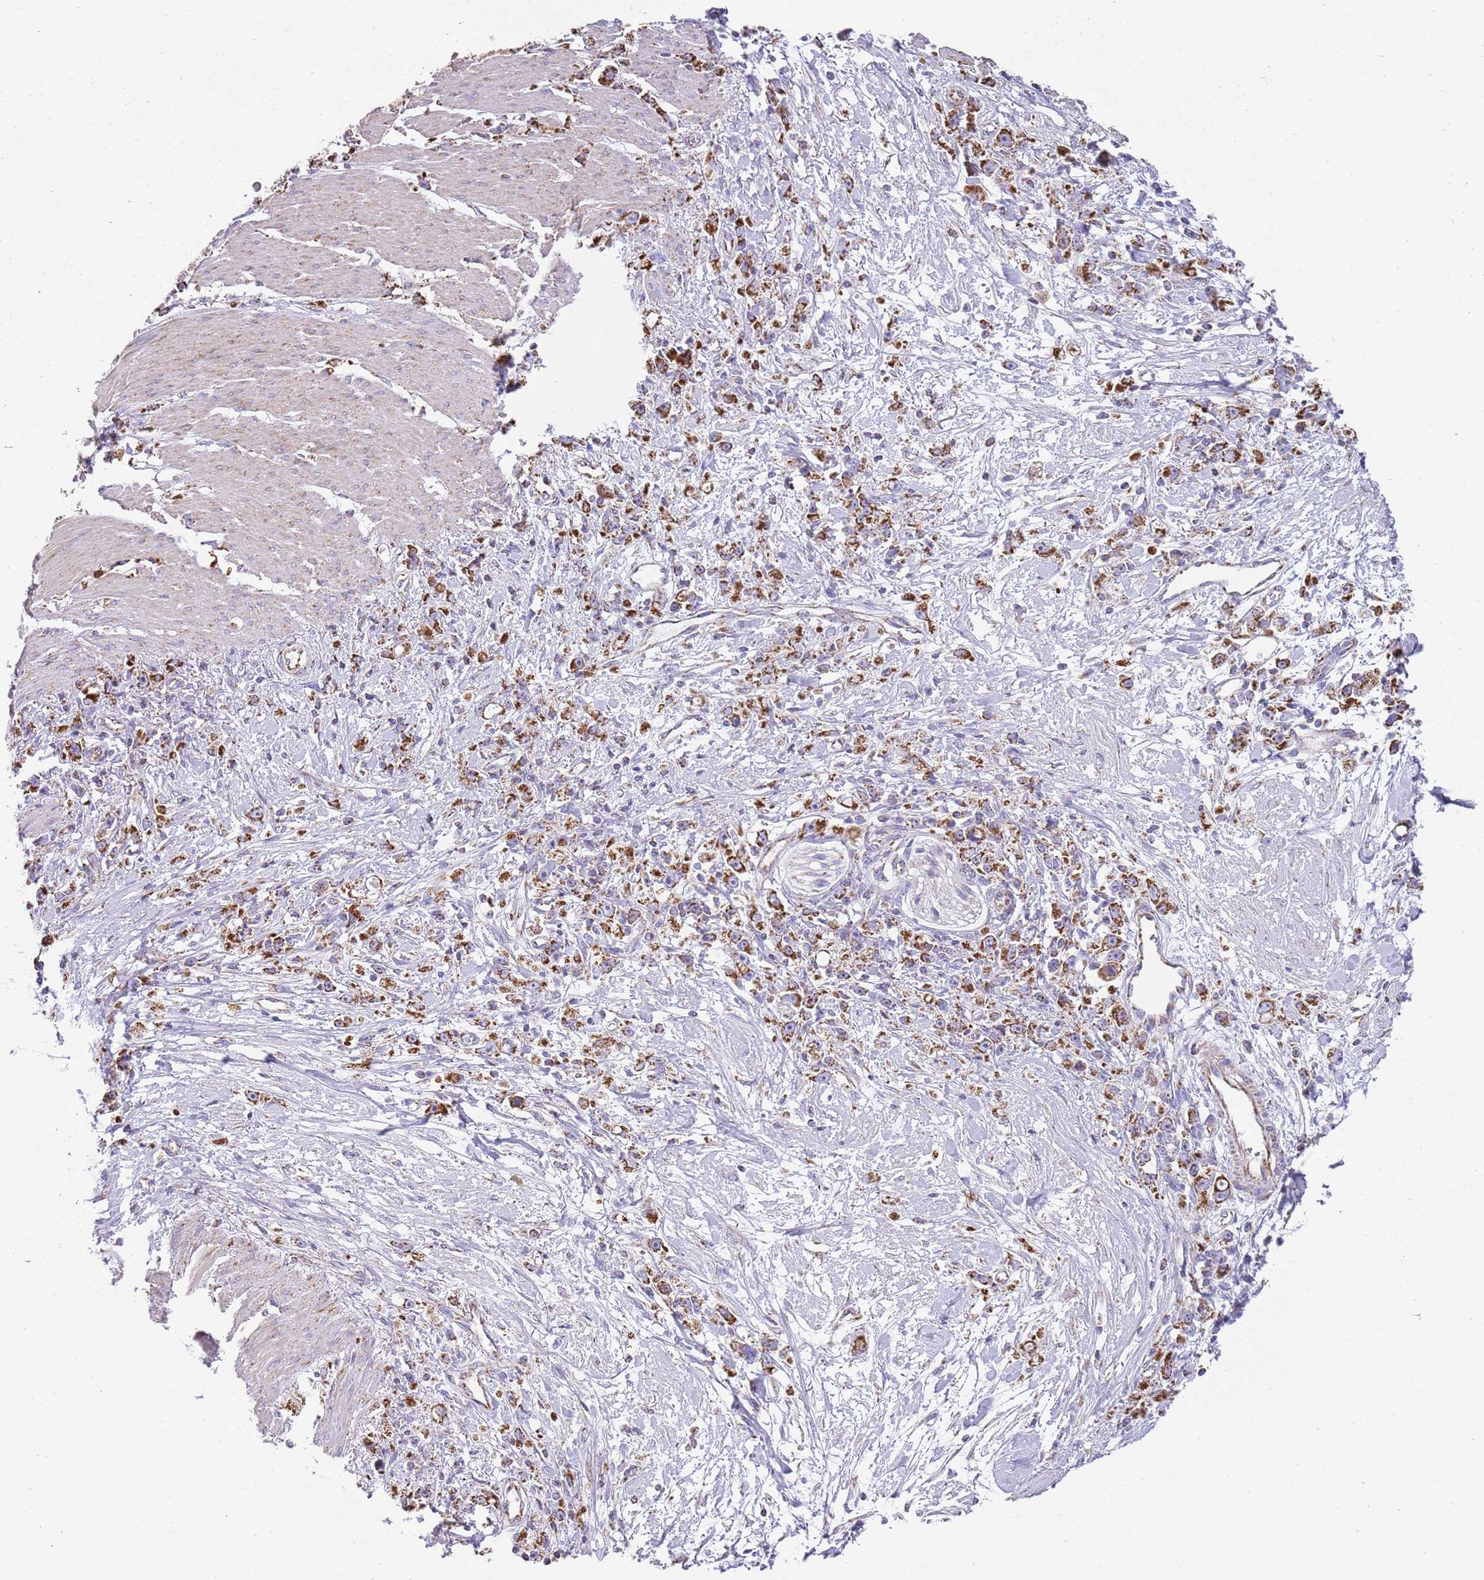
{"staining": {"intensity": "strong", "quantity": ">75%", "location": "cytoplasmic/membranous"}, "tissue": "stomach cancer", "cell_type": "Tumor cells", "image_type": "cancer", "snomed": [{"axis": "morphology", "description": "Adenocarcinoma, NOS"}, {"axis": "topography", "description": "Stomach"}], "caption": "Immunohistochemical staining of human stomach cancer shows high levels of strong cytoplasmic/membranous positivity in approximately >75% of tumor cells.", "gene": "TTLL1", "patient": {"sex": "female", "age": 59}}